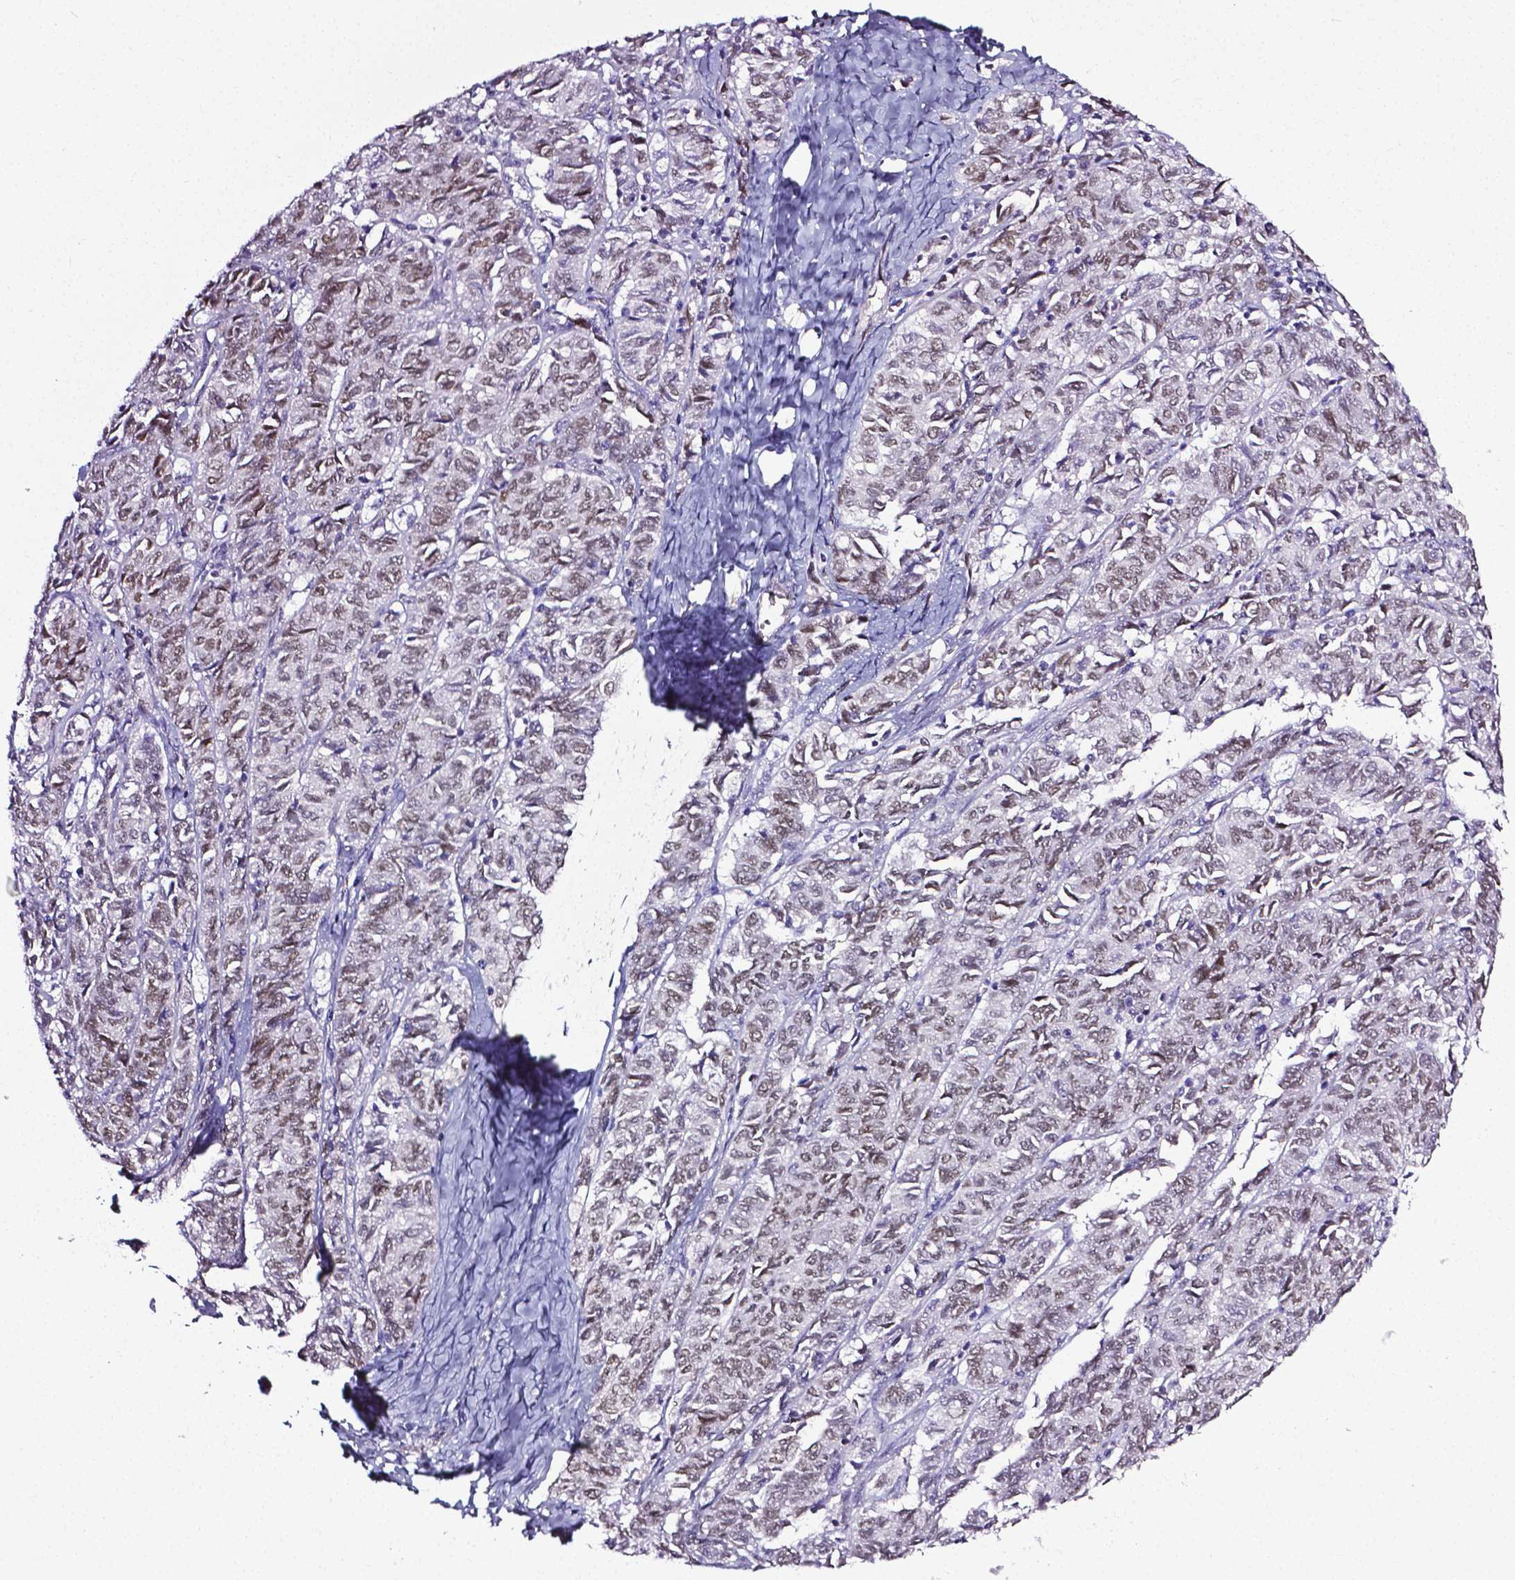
{"staining": {"intensity": "weak", "quantity": ">75%", "location": "nuclear"}, "tissue": "ovarian cancer", "cell_type": "Tumor cells", "image_type": "cancer", "snomed": [{"axis": "morphology", "description": "Carcinoma, endometroid"}, {"axis": "topography", "description": "Ovary"}], "caption": "Ovarian cancer (endometroid carcinoma) stained with a protein marker displays weak staining in tumor cells.", "gene": "PTGER3", "patient": {"sex": "female", "age": 80}}